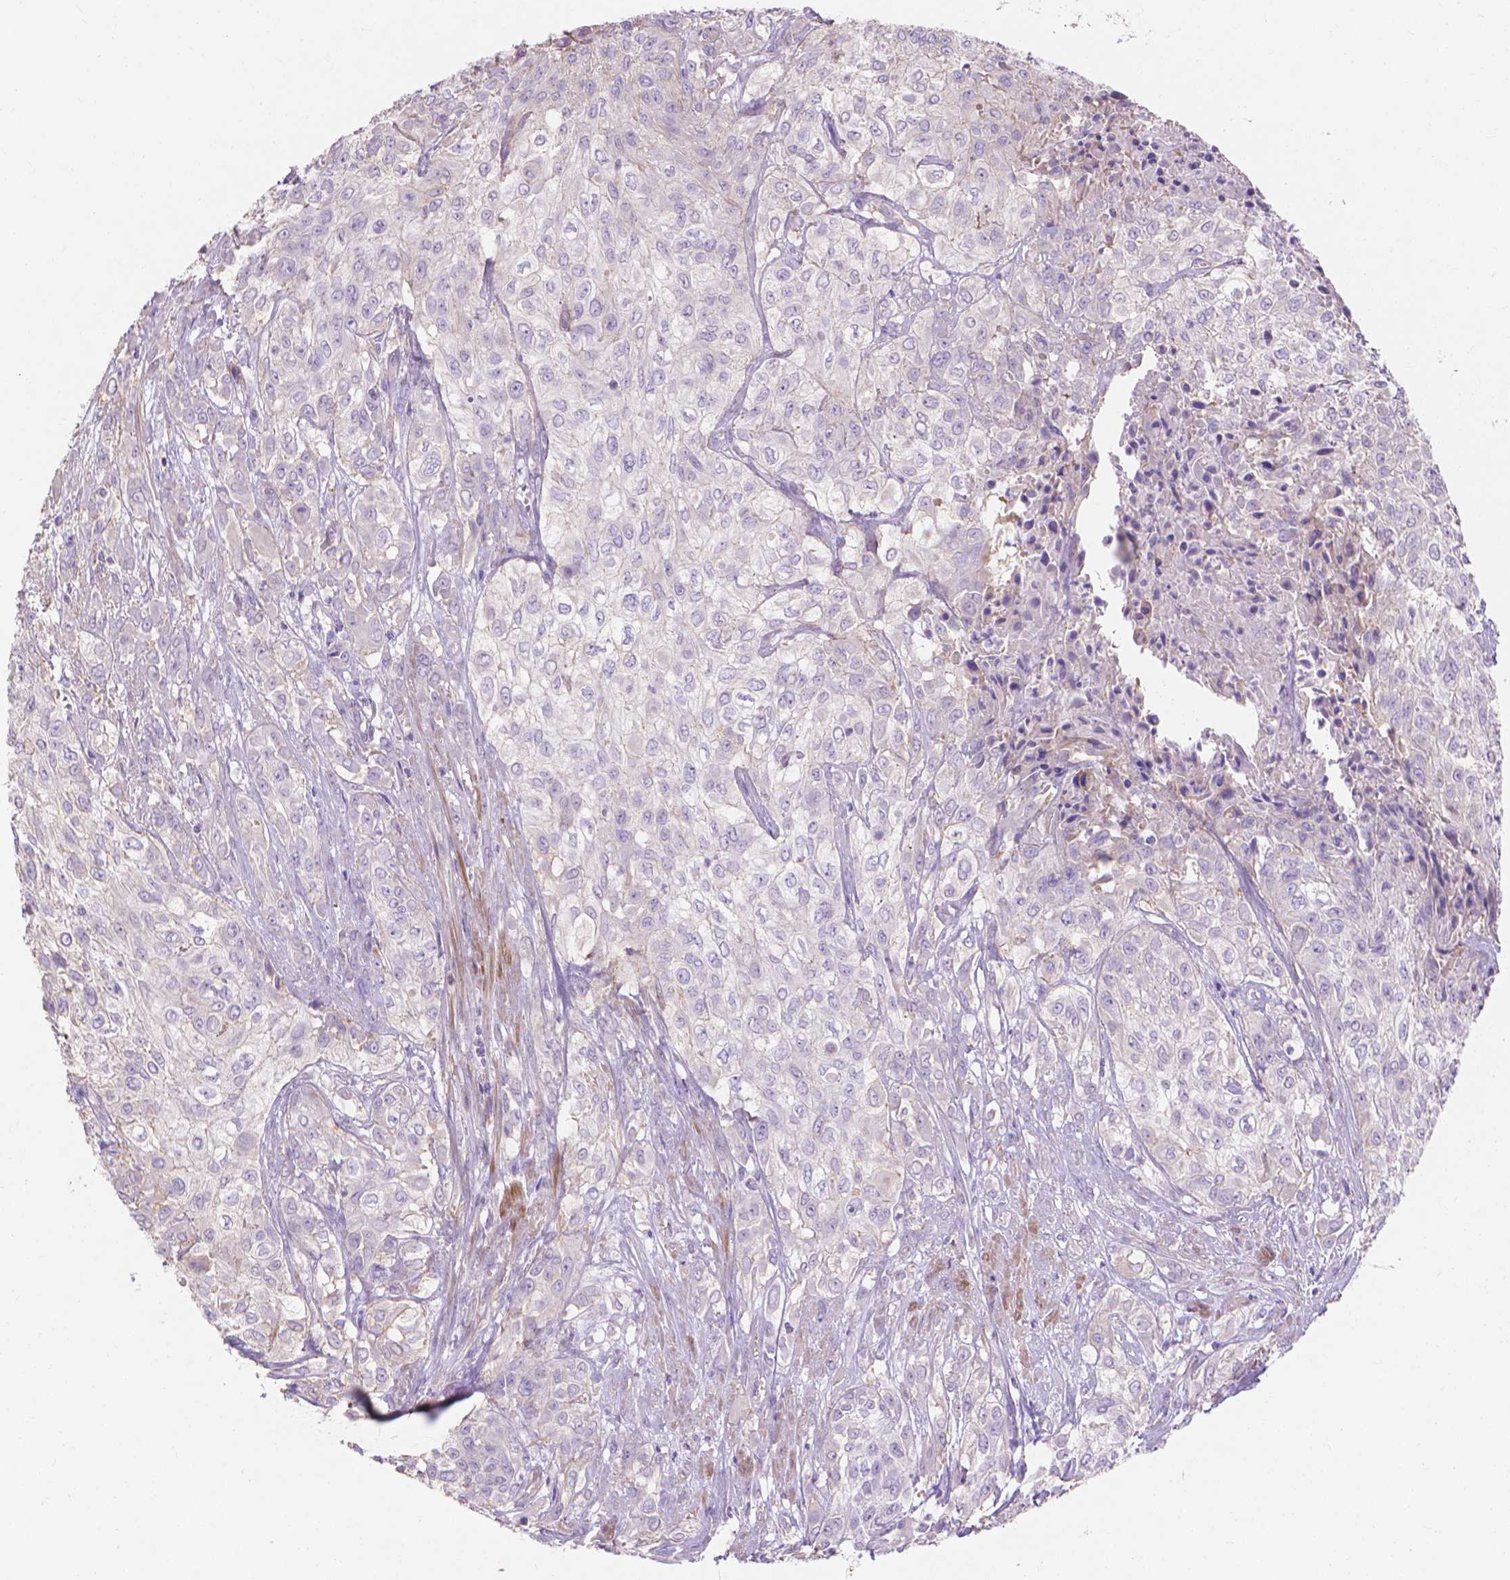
{"staining": {"intensity": "negative", "quantity": "none", "location": "none"}, "tissue": "urothelial cancer", "cell_type": "Tumor cells", "image_type": "cancer", "snomed": [{"axis": "morphology", "description": "Urothelial carcinoma, High grade"}, {"axis": "topography", "description": "Urinary bladder"}], "caption": "The micrograph demonstrates no staining of tumor cells in urothelial carcinoma (high-grade).", "gene": "MBLAC1", "patient": {"sex": "male", "age": 57}}